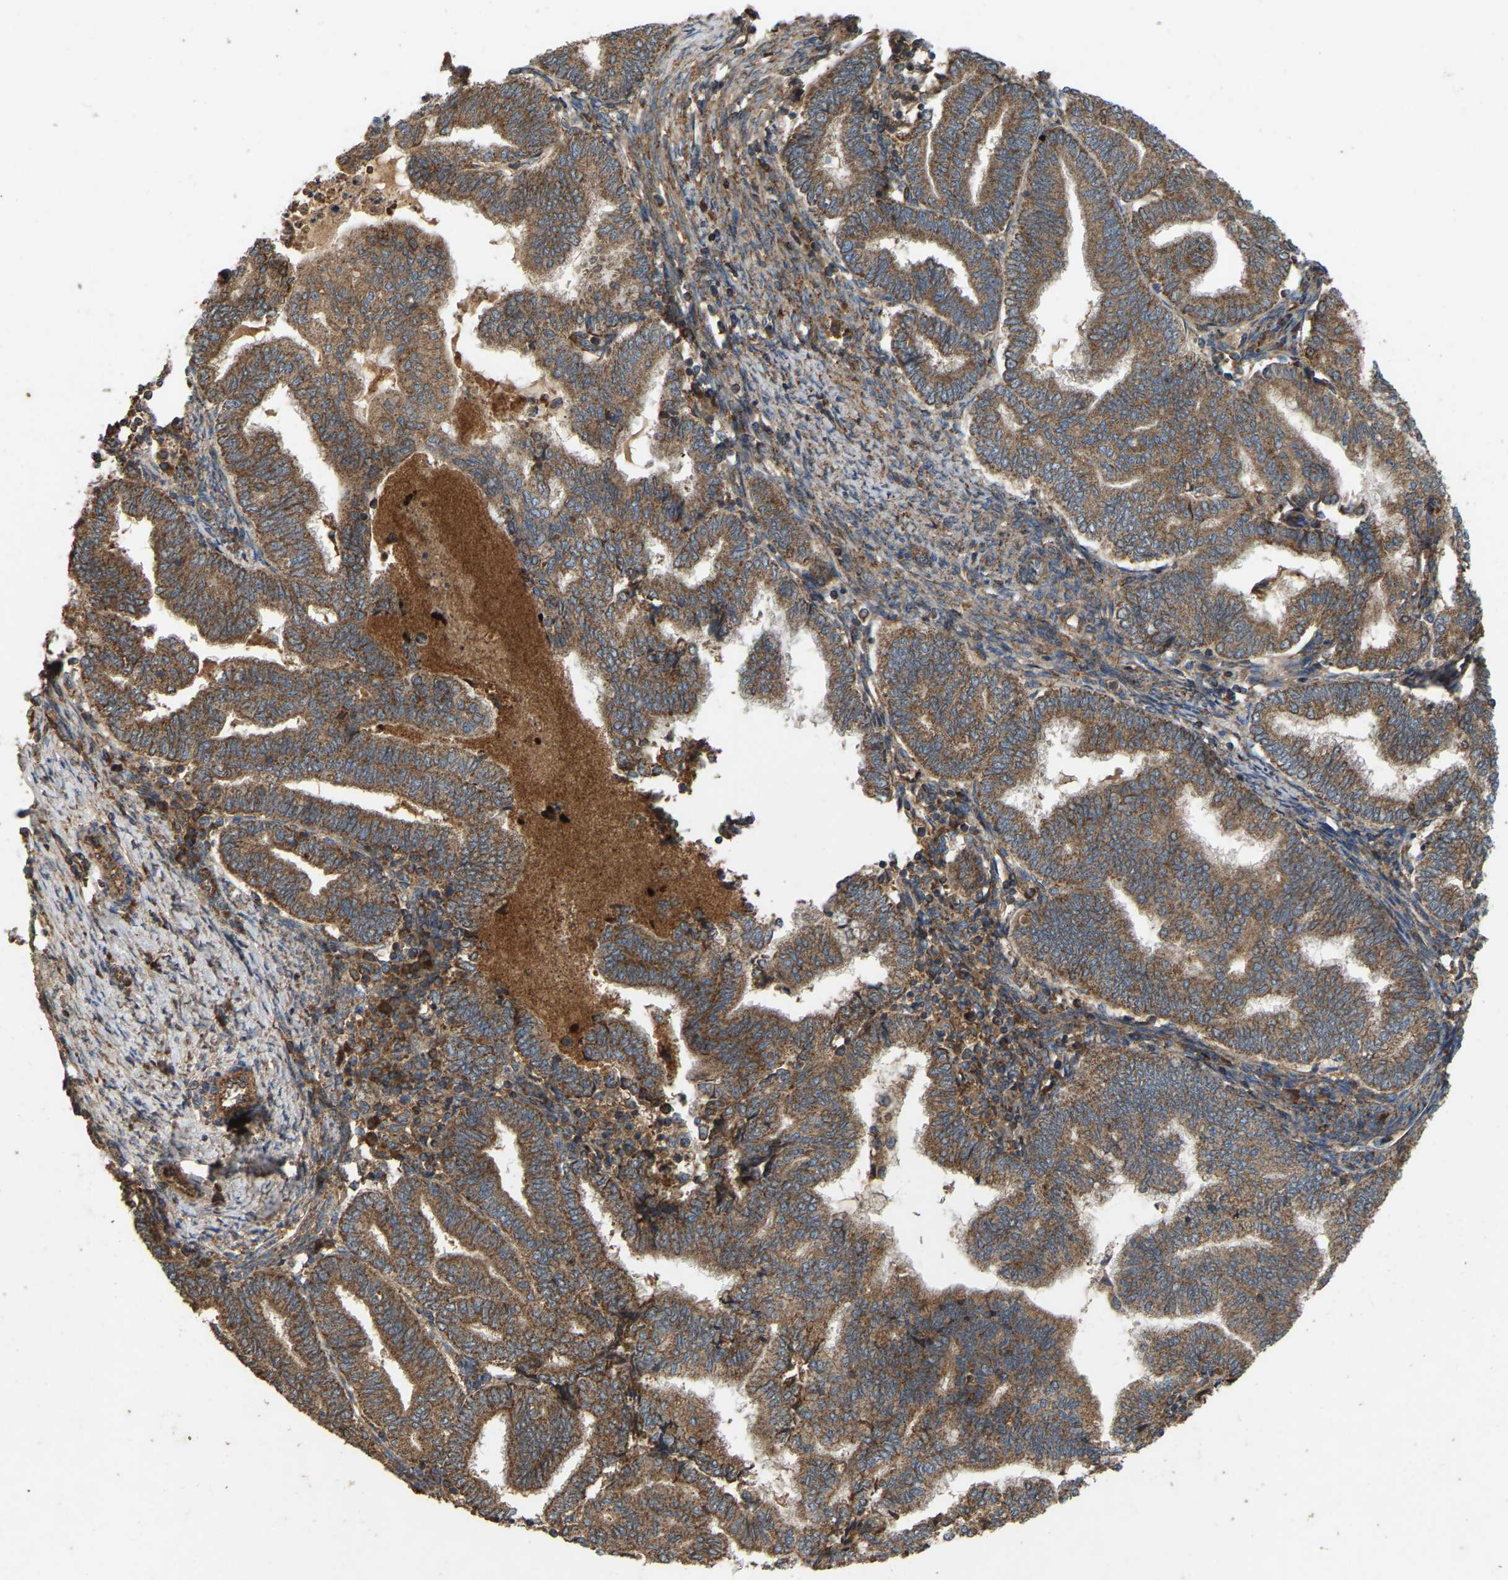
{"staining": {"intensity": "moderate", "quantity": ">75%", "location": "cytoplasmic/membranous"}, "tissue": "endometrial cancer", "cell_type": "Tumor cells", "image_type": "cancer", "snomed": [{"axis": "morphology", "description": "Polyp, NOS"}, {"axis": "morphology", "description": "Adenocarcinoma, NOS"}, {"axis": "morphology", "description": "Adenoma, NOS"}, {"axis": "topography", "description": "Endometrium"}], "caption": "Moderate cytoplasmic/membranous staining is identified in approximately >75% of tumor cells in endometrial adenocarcinoma.", "gene": "SAMD9L", "patient": {"sex": "female", "age": 79}}